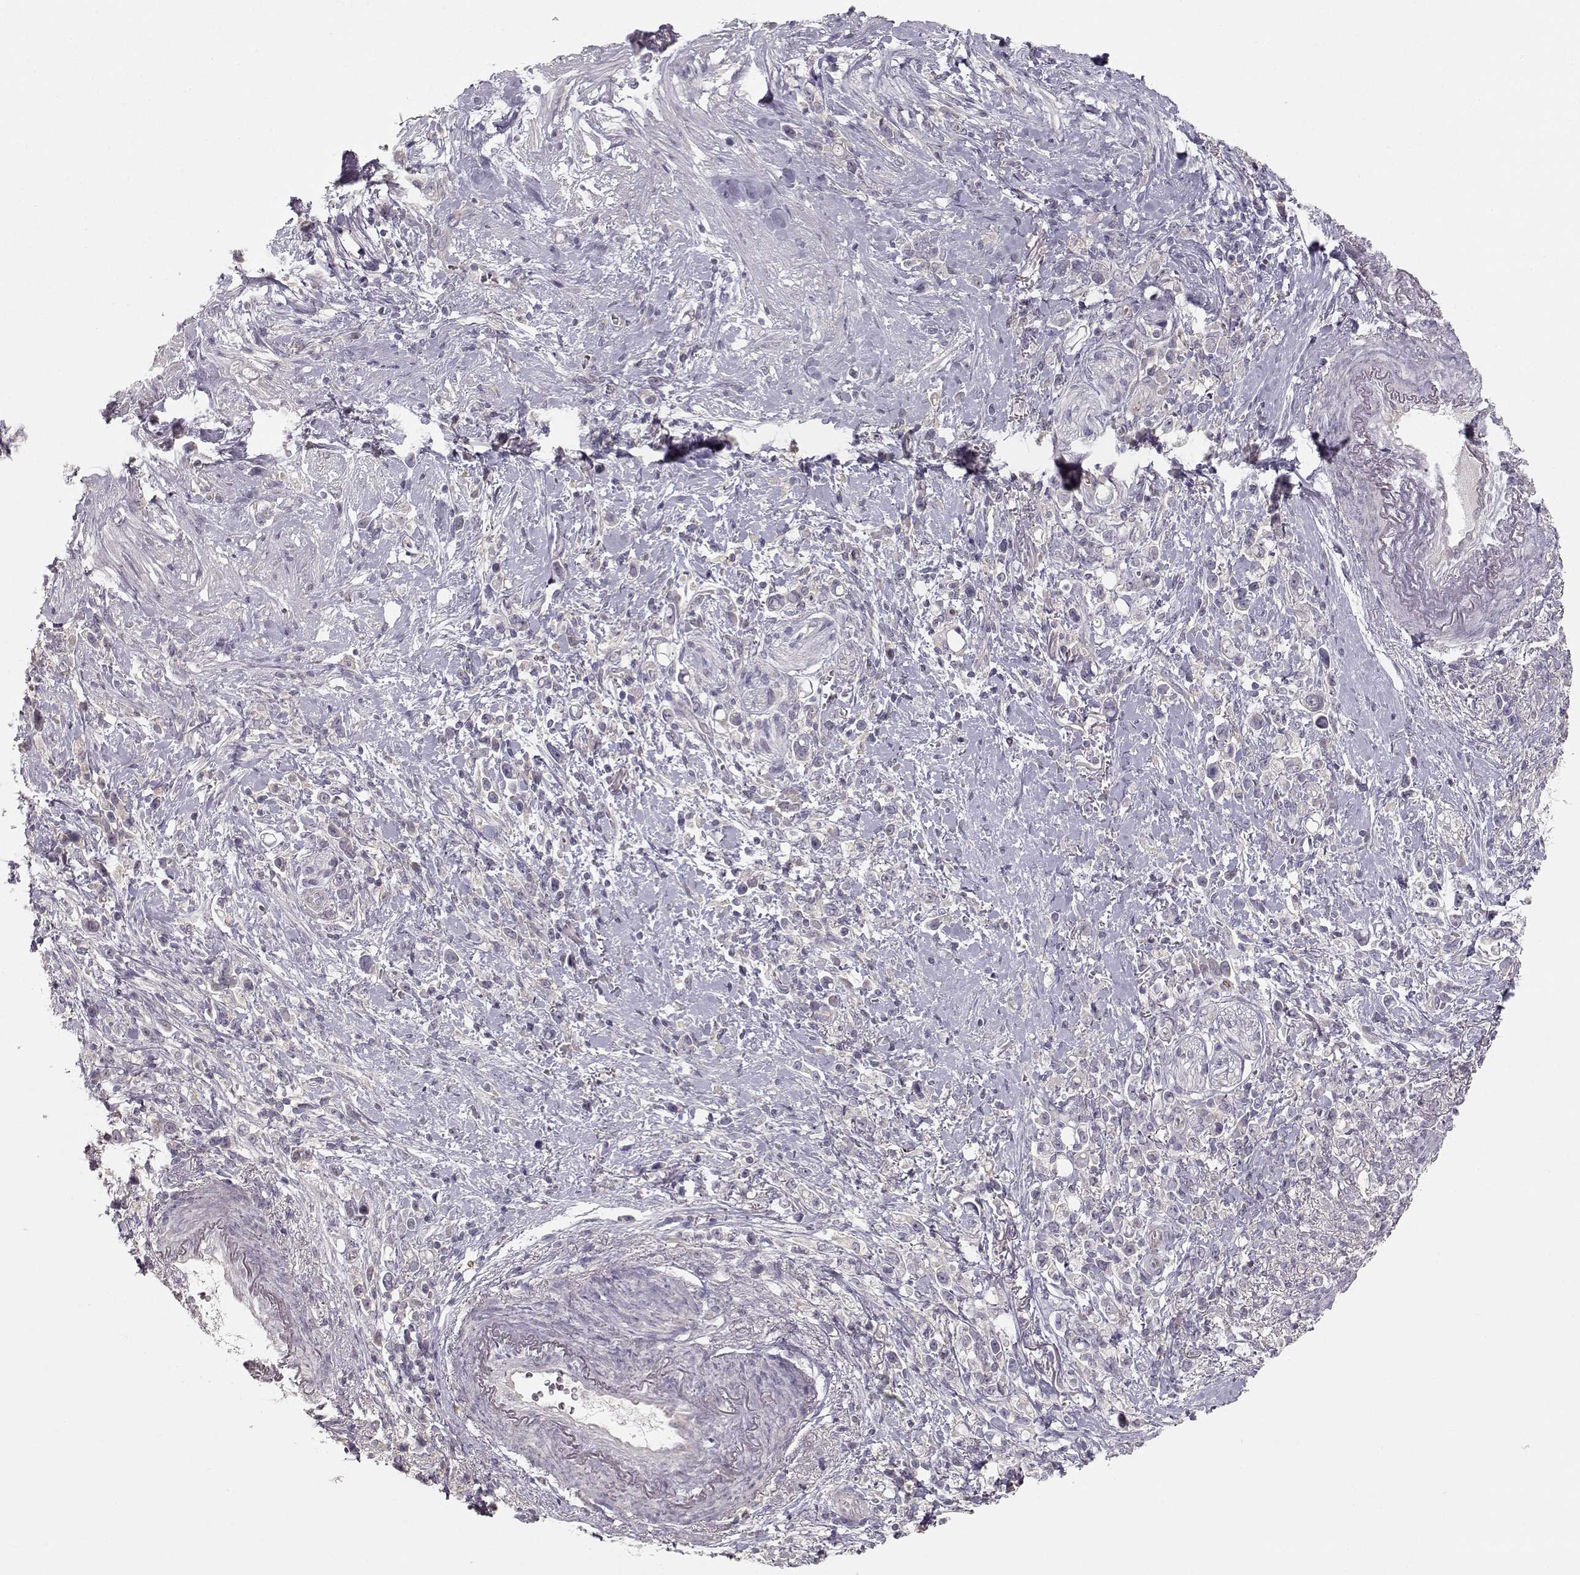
{"staining": {"intensity": "negative", "quantity": "none", "location": "none"}, "tissue": "stomach cancer", "cell_type": "Tumor cells", "image_type": "cancer", "snomed": [{"axis": "morphology", "description": "Adenocarcinoma, NOS"}, {"axis": "topography", "description": "Stomach"}], "caption": "There is no significant expression in tumor cells of stomach adenocarcinoma.", "gene": "ARHGAP8", "patient": {"sex": "male", "age": 63}}